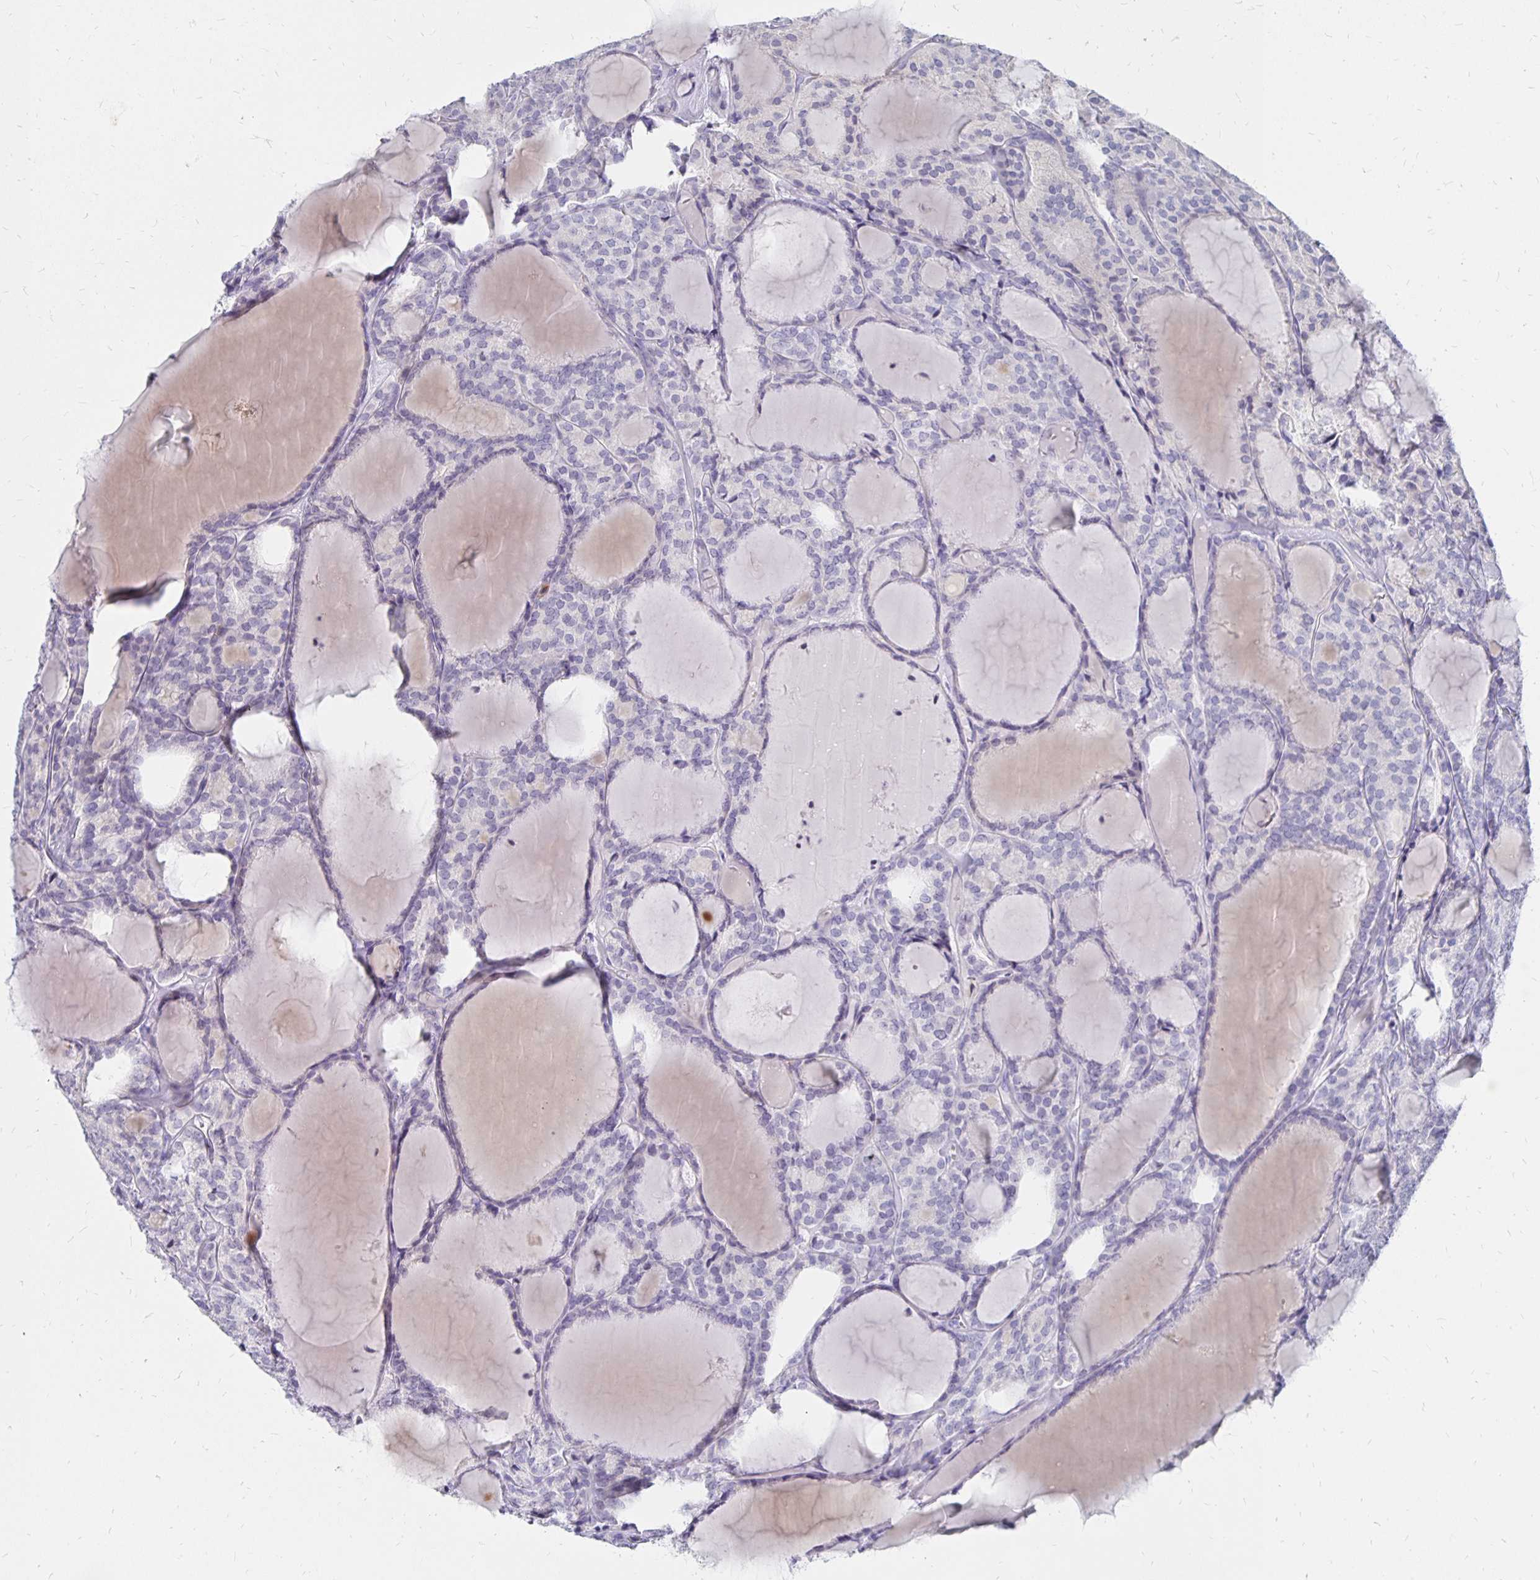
{"staining": {"intensity": "negative", "quantity": "none", "location": "none"}, "tissue": "thyroid cancer", "cell_type": "Tumor cells", "image_type": "cancer", "snomed": [{"axis": "morphology", "description": "Follicular adenoma carcinoma, NOS"}, {"axis": "topography", "description": "Thyroid gland"}], "caption": "Protein analysis of thyroid cancer shows no significant positivity in tumor cells. (DAB immunohistochemistry (IHC), high magnification).", "gene": "SYT2", "patient": {"sex": "male", "age": 74}}